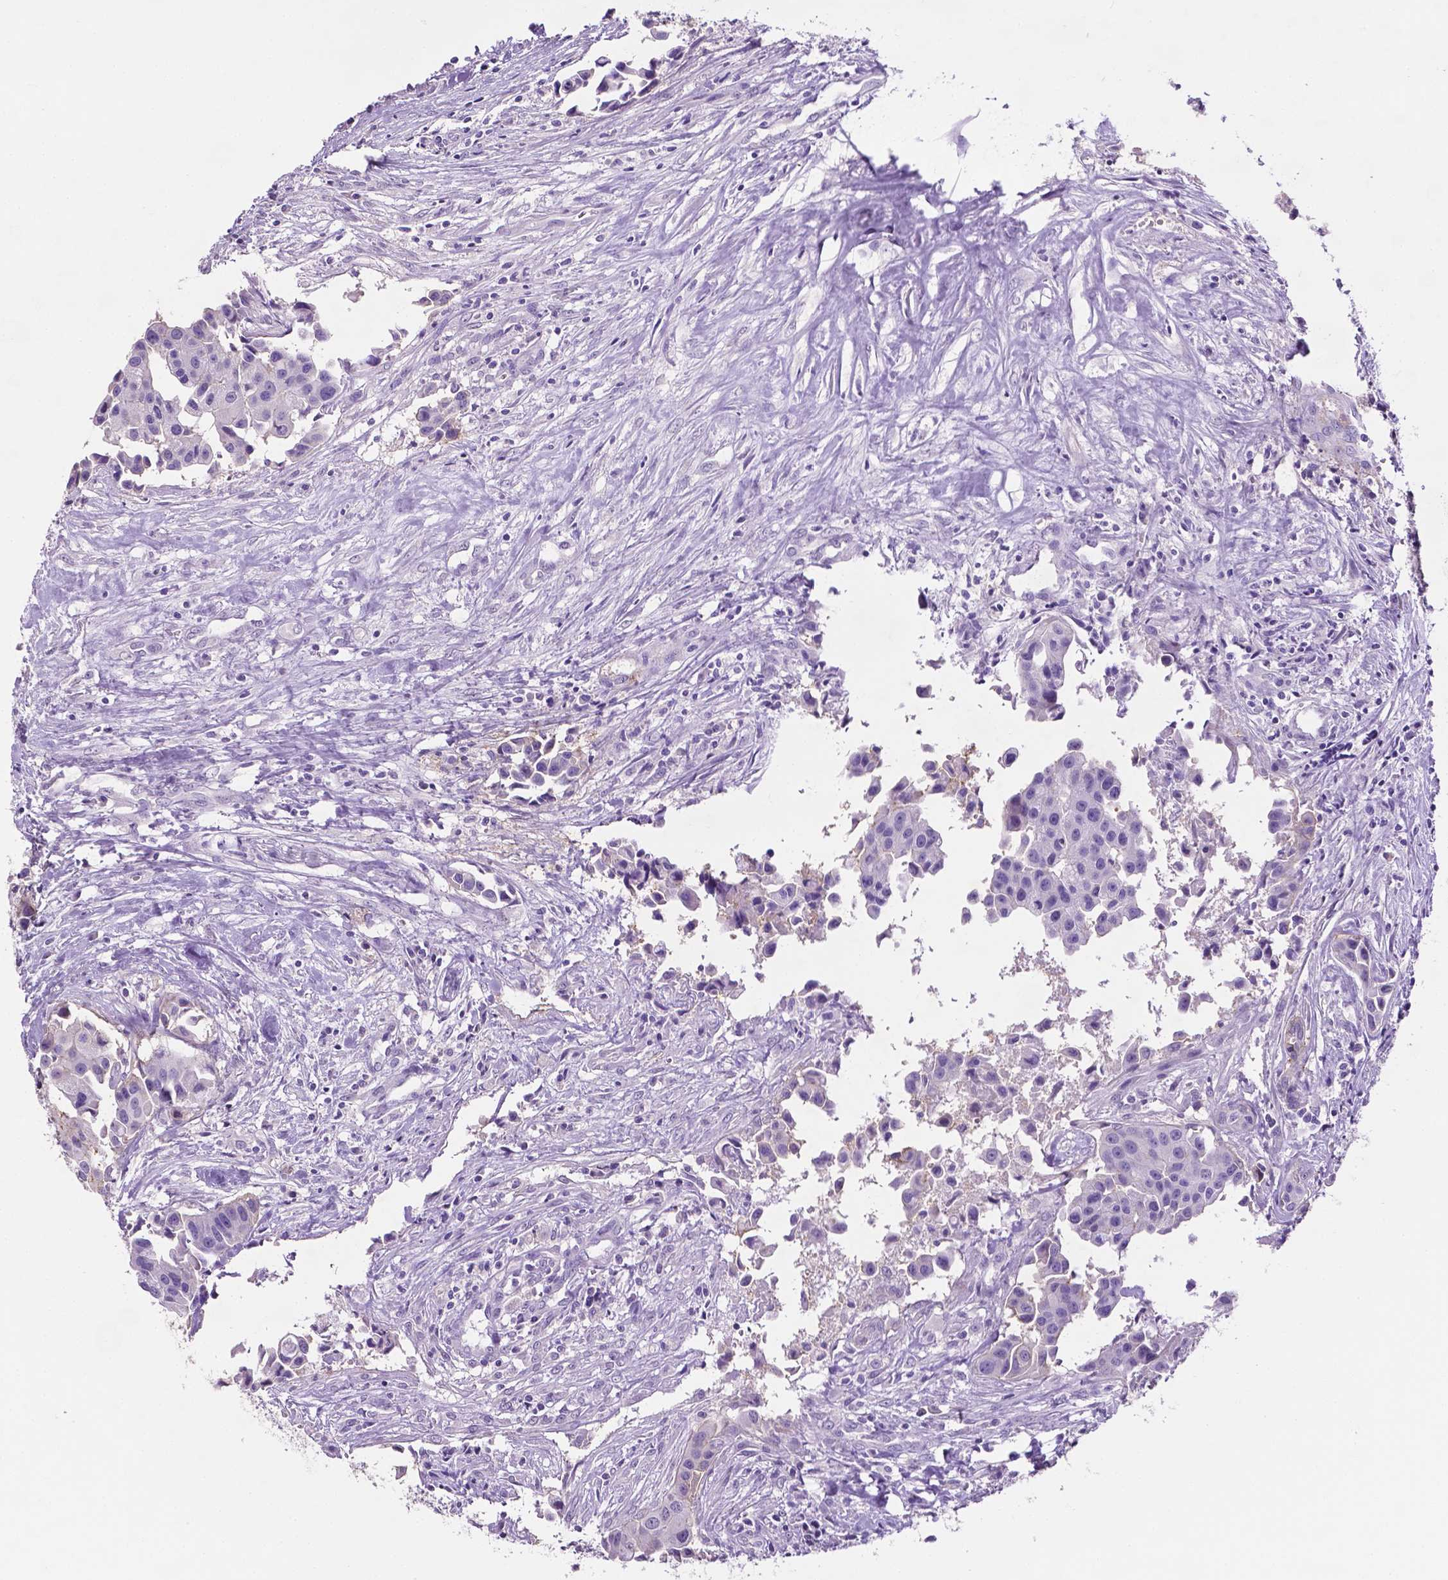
{"staining": {"intensity": "negative", "quantity": "none", "location": "none"}, "tissue": "head and neck cancer", "cell_type": "Tumor cells", "image_type": "cancer", "snomed": [{"axis": "morphology", "description": "Adenocarcinoma, NOS"}, {"axis": "topography", "description": "Head-Neck"}], "caption": "High power microscopy histopathology image of an immunohistochemistry (IHC) image of head and neck cancer (adenocarcinoma), revealing no significant staining in tumor cells. (Stains: DAB IHC with hematoxylin counter stain, Microscopy: brightfield microscopy at high magnification).", "gene": "TACSTD2", "patient": {"sex": "male", "age": 76}}